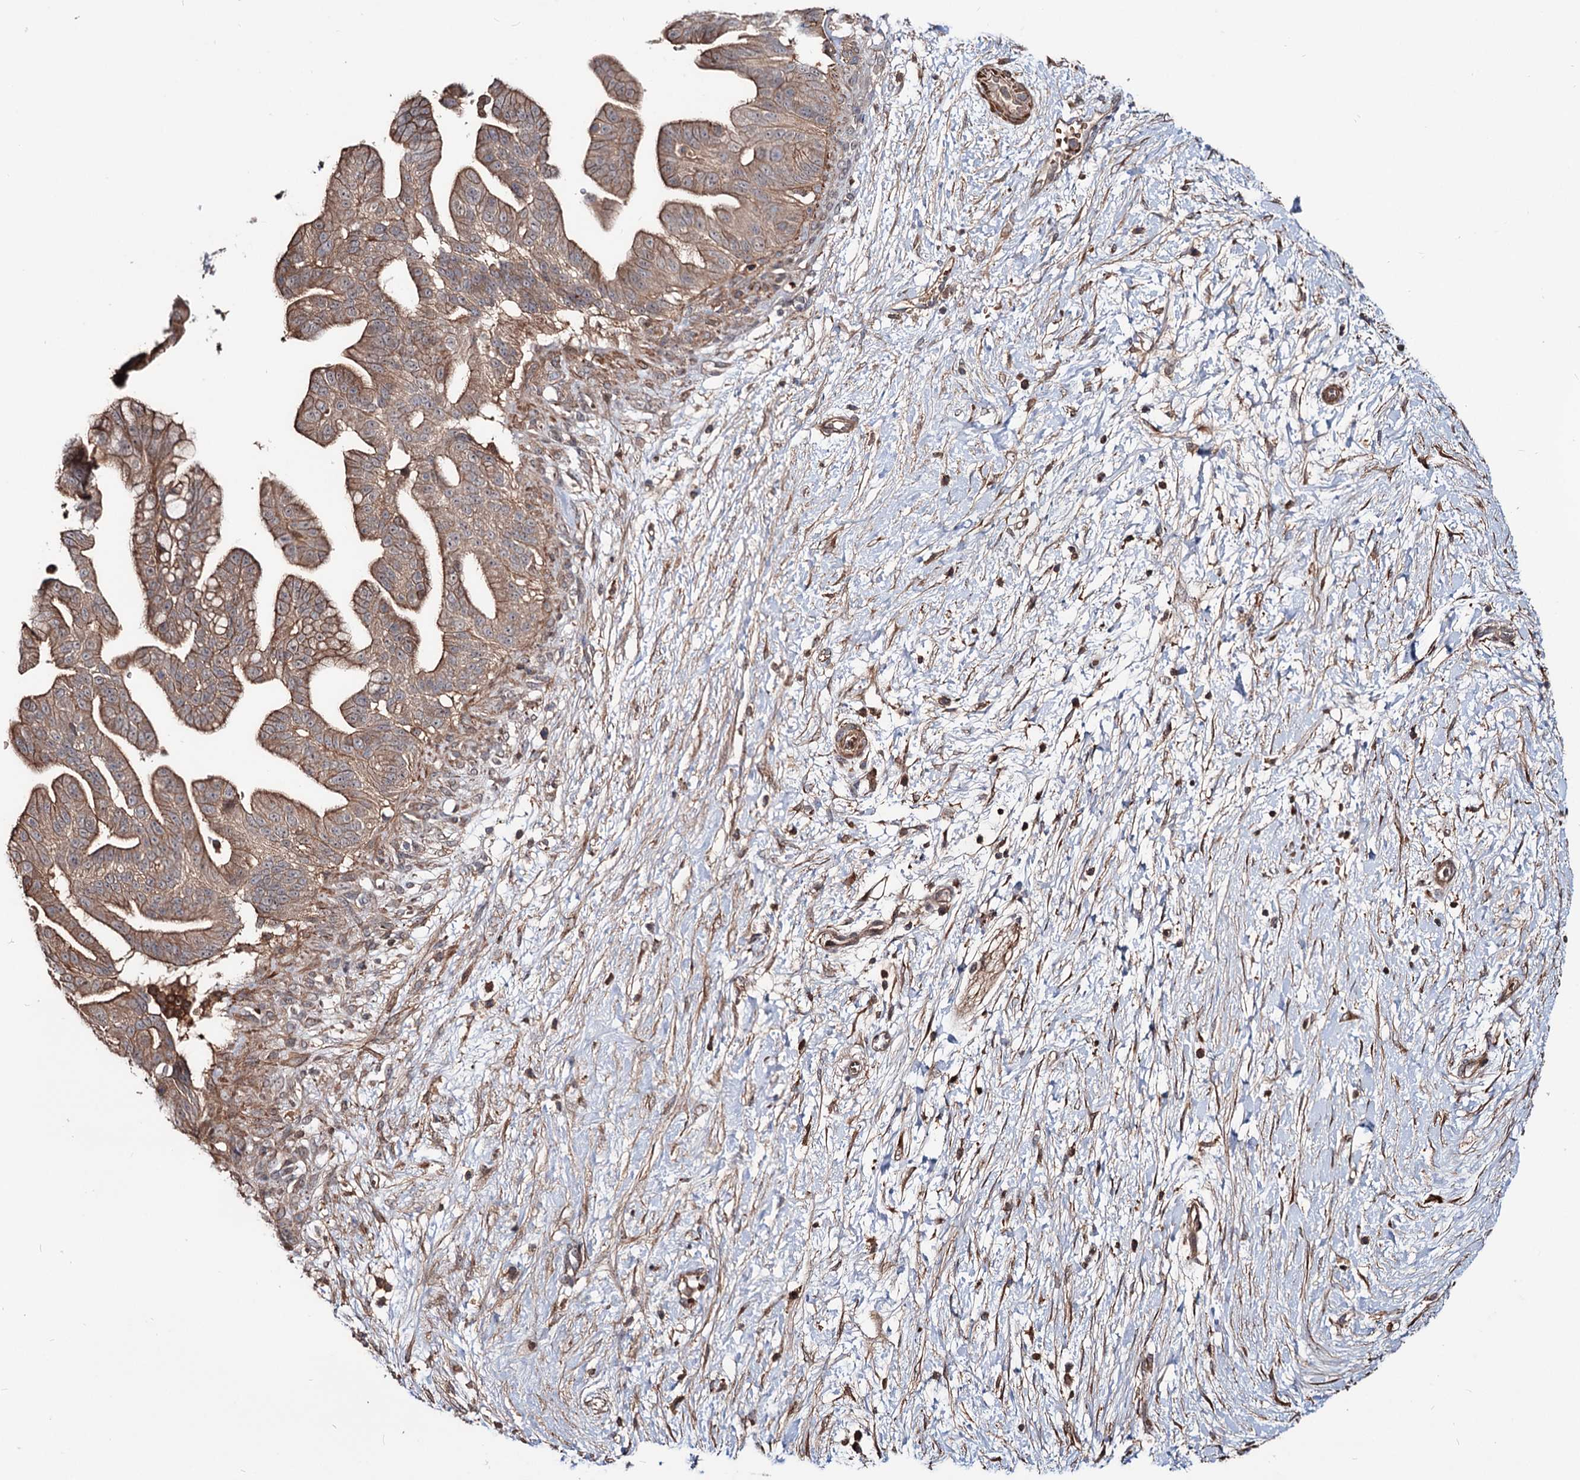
{"staining": {"intensity": "moderate", "quantity": ">75%", "location": "cytoplasmic/membranous"}, "tissue": "pancreatic cancer", "cell_type": "Tumor cells", "image_type": "cancer", "snomed": [{"axis": "morphology", "description": "Adenocarcinoma, NOS"}, {"axis": "topography", "description": "Pancreas"}], "caption": "Adenocarcinoma (pancreatic) tissue displays moderate cytoplasmic/membranous staining in approximately >75% of tumor cells, visualized by immunohistochemistry. (DAB (3,3'-diaminobenzidine) IHC with brightfield microscopy, high magnification).", "gene": "GRIP1", "patient": {"sex": "male", "age": 68}}